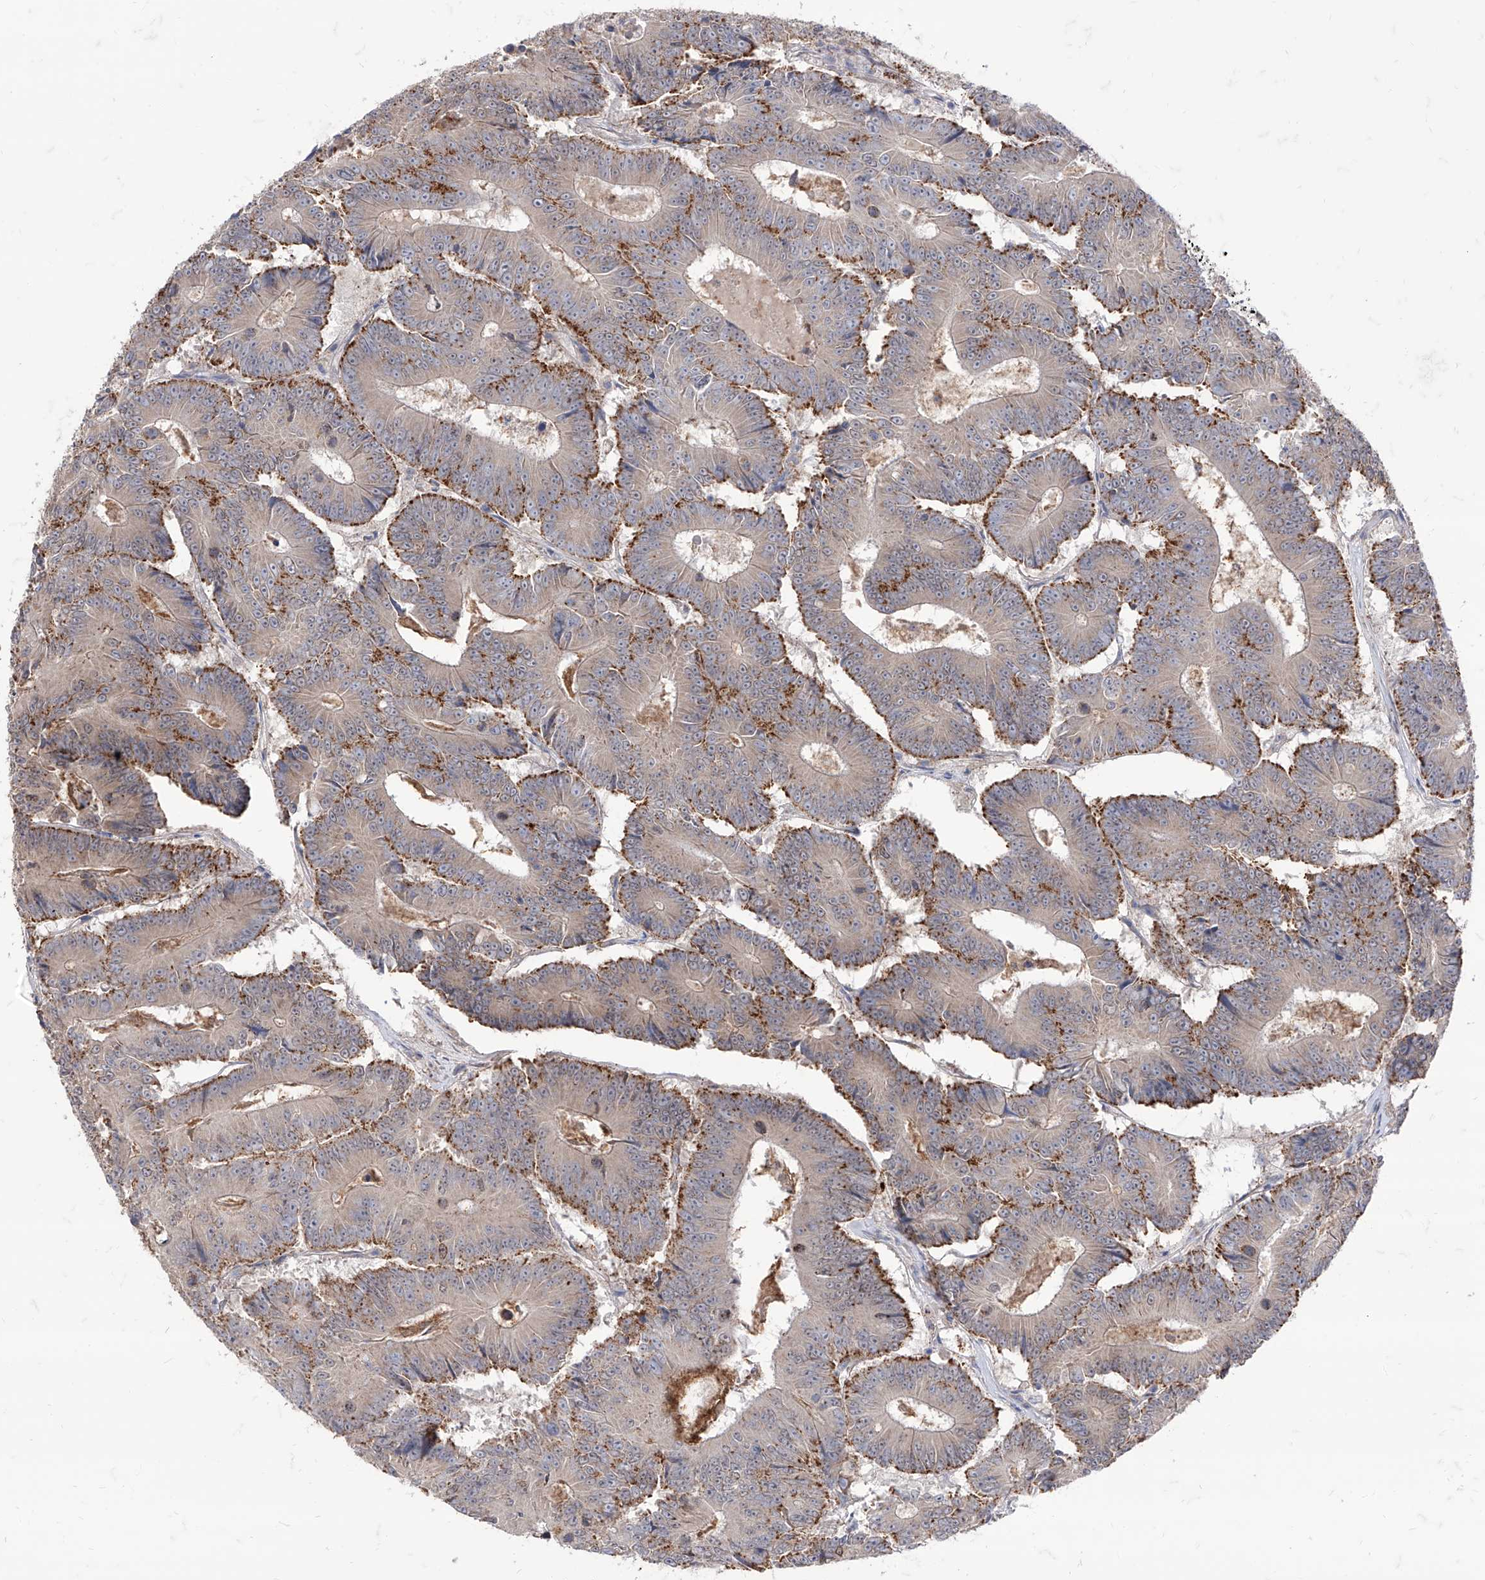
{"staining": {"intensity": "moderate", "quantity": ">75%", "location": "cytoplasmic/membranous"}, "tissue": "colorectal cancer", "cell_type": "Tumor cells", "image_type": "cancer", "snomed": [{"axis": "morphology", "description": "Adenocarcinoma, NOS"}, {"axis": "topography", "description": "Colon"}], "caption": "Brown immunohistochemical staining in human colorectal cancer (adenocarcinoma) reveals moderate cytoplasmic/membranous positivity in approximately >75% of tumor cells. (IHC, brightfield microscopy, high magnification).", "gene": "BROX", "patient": {"sex": "male", "age": 83}}